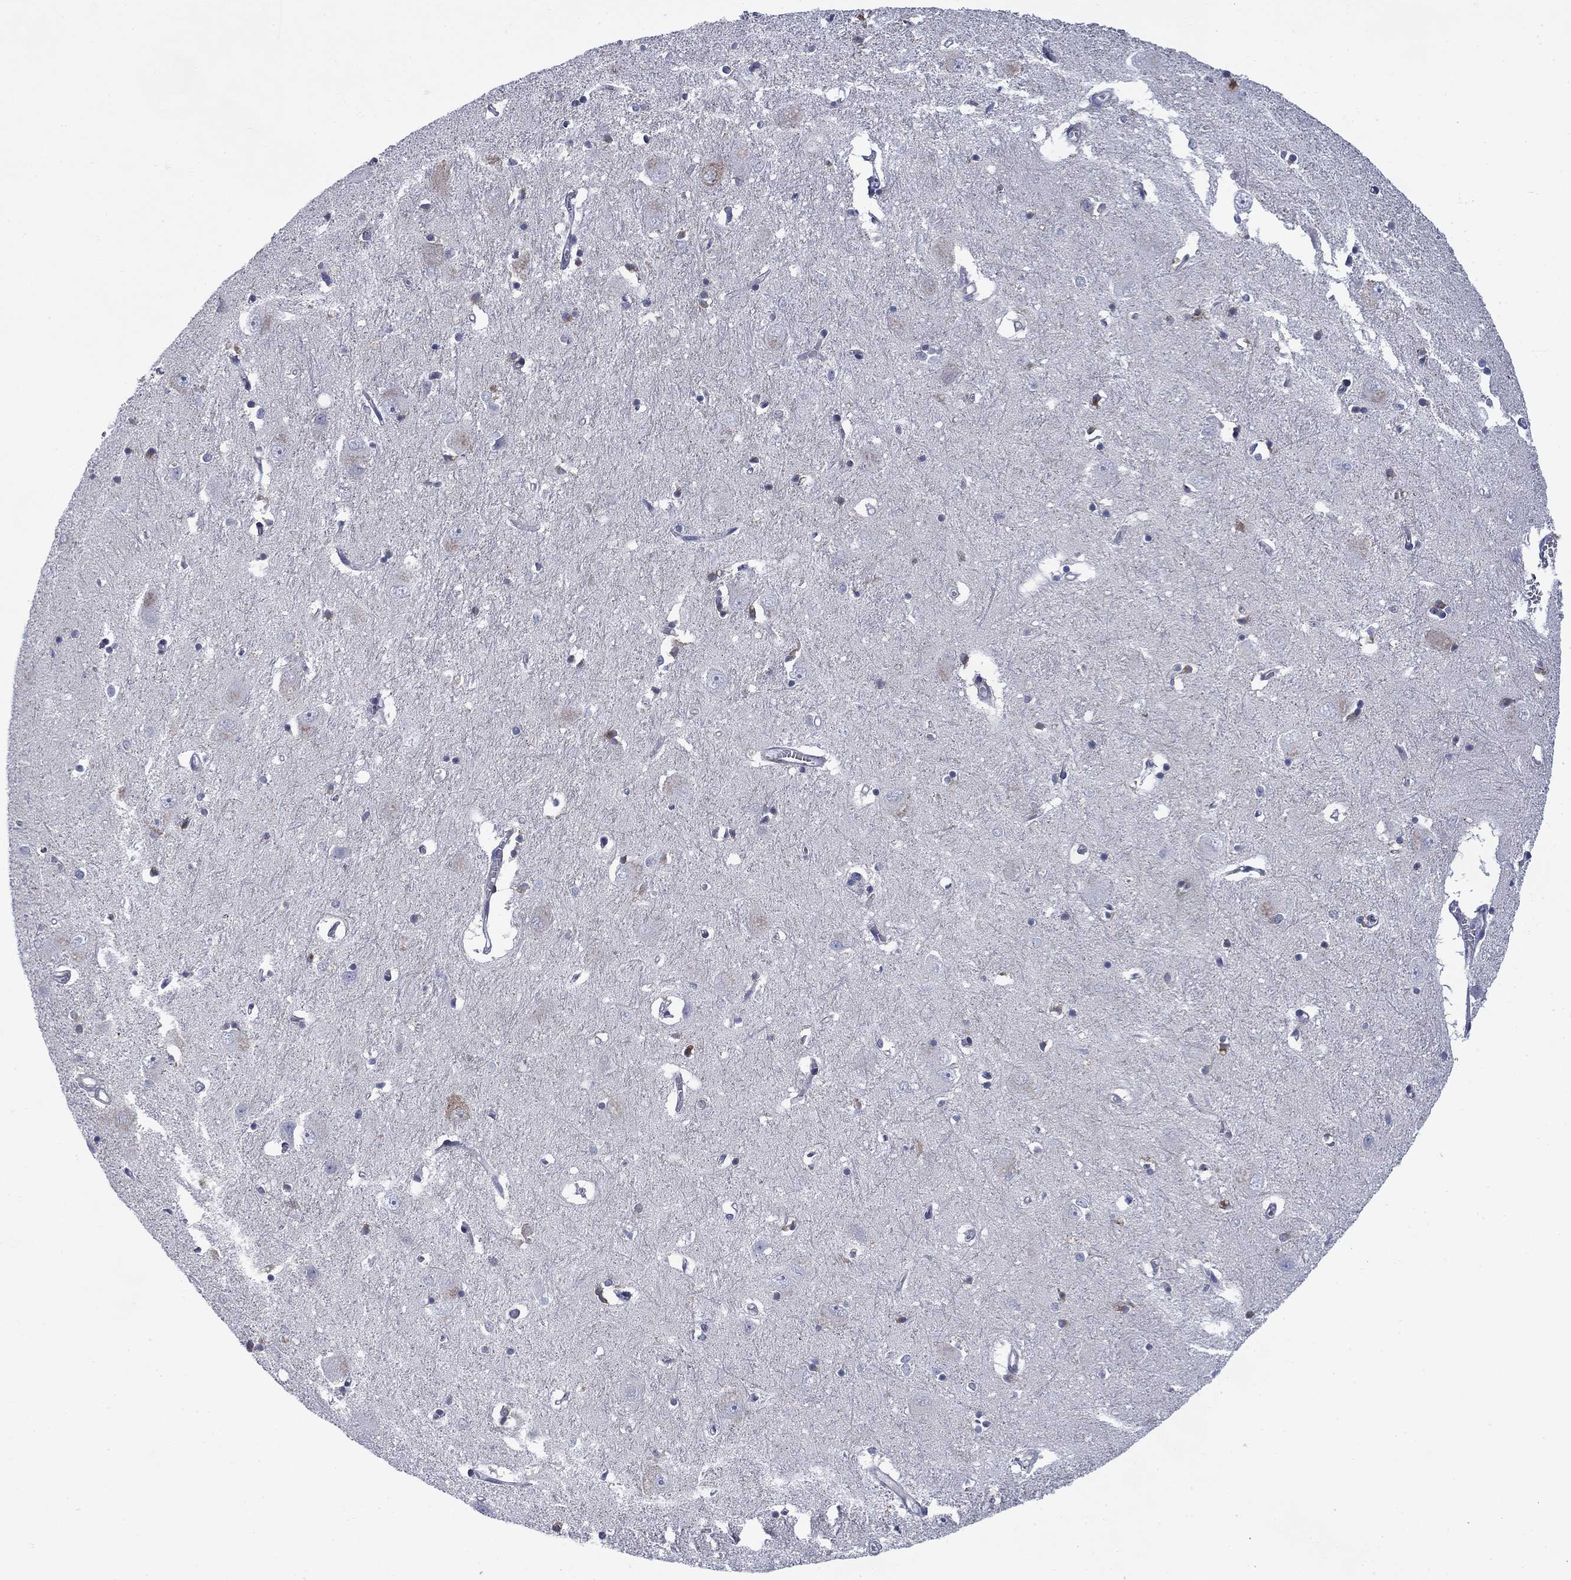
{"staining": {"intensity": "strong", "quantity": "<25%", "location": "cytoplasmic/membranous"}, "tissue": "caudate", "cell_type": "Glial cells", "image_type": "normal", "snomed": [{"axis": "morphology", "description": "Normal tissue, NOS"}, {"axis": "topography", "description": "Lateral ventricle wall"}], "caption": "Brown immunohistochemical staining in unremarkable human caudate reveals strong cytoplasmic/membranous positivity in about <25% of glial cells. (IHC, brightfield microscopy, high magnification).", "gene": "FXR1", "patient": {"sex": "male", "age": 54}}